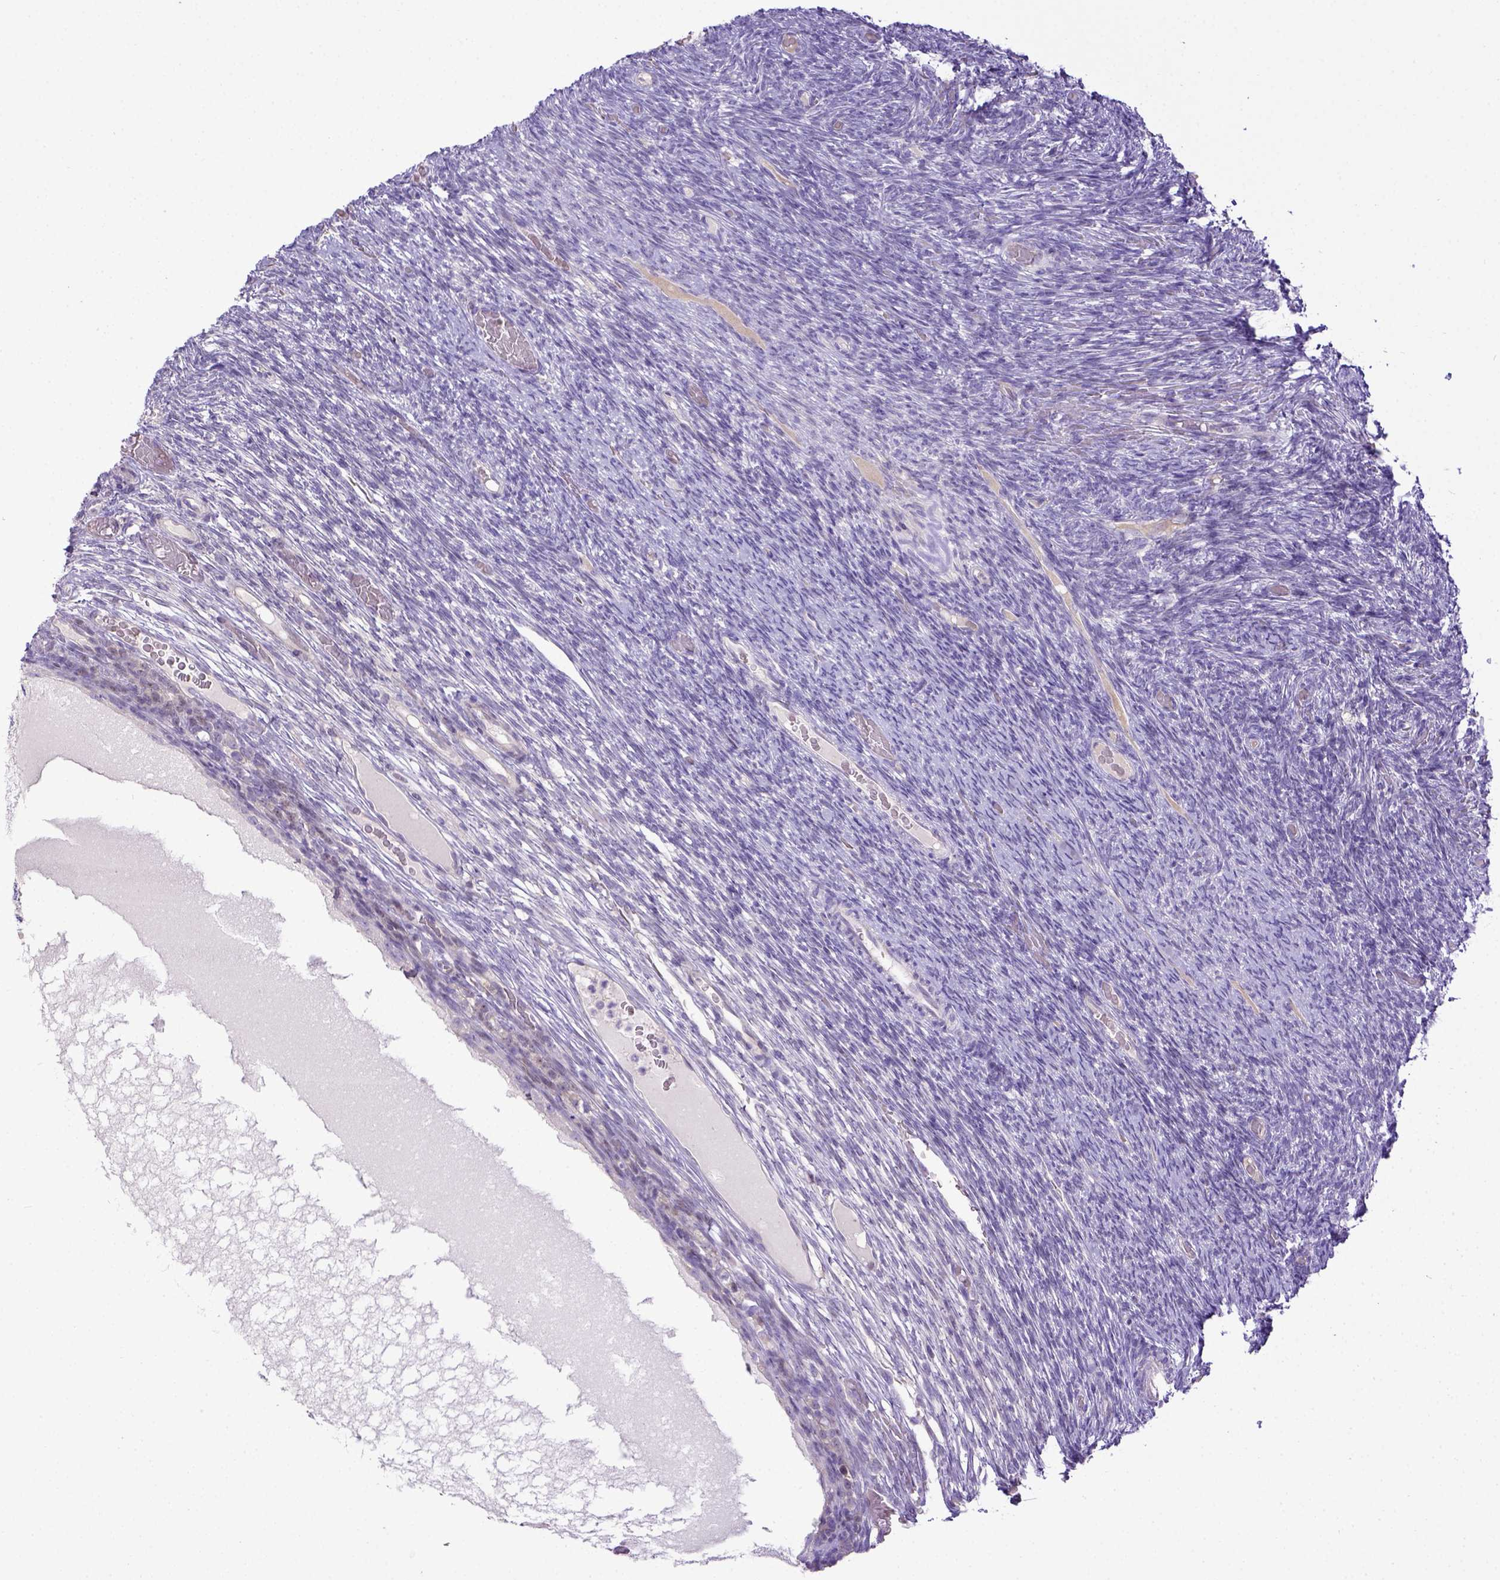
{"staining": {"intensity": "negative", "quantity": "none", "location": "none"}, "tissue": "ovary", "cell_type": "Ovarian stroma cells", "image_type": "normal", "snomed": [{"axis": "morphology", "description": "Normal tissue, NOS"}, {"axis": "topography", "description": "Ovary"}], "caption": "The histopathology image demonstrates no staining of ovarian stroma cells in normal ovary. The staining is performed using DAB brown chromogen with nuclei counter-stained in using hematoxylin.", "gene": "CD40", "patient": {"sex": "female", "age": 34}}